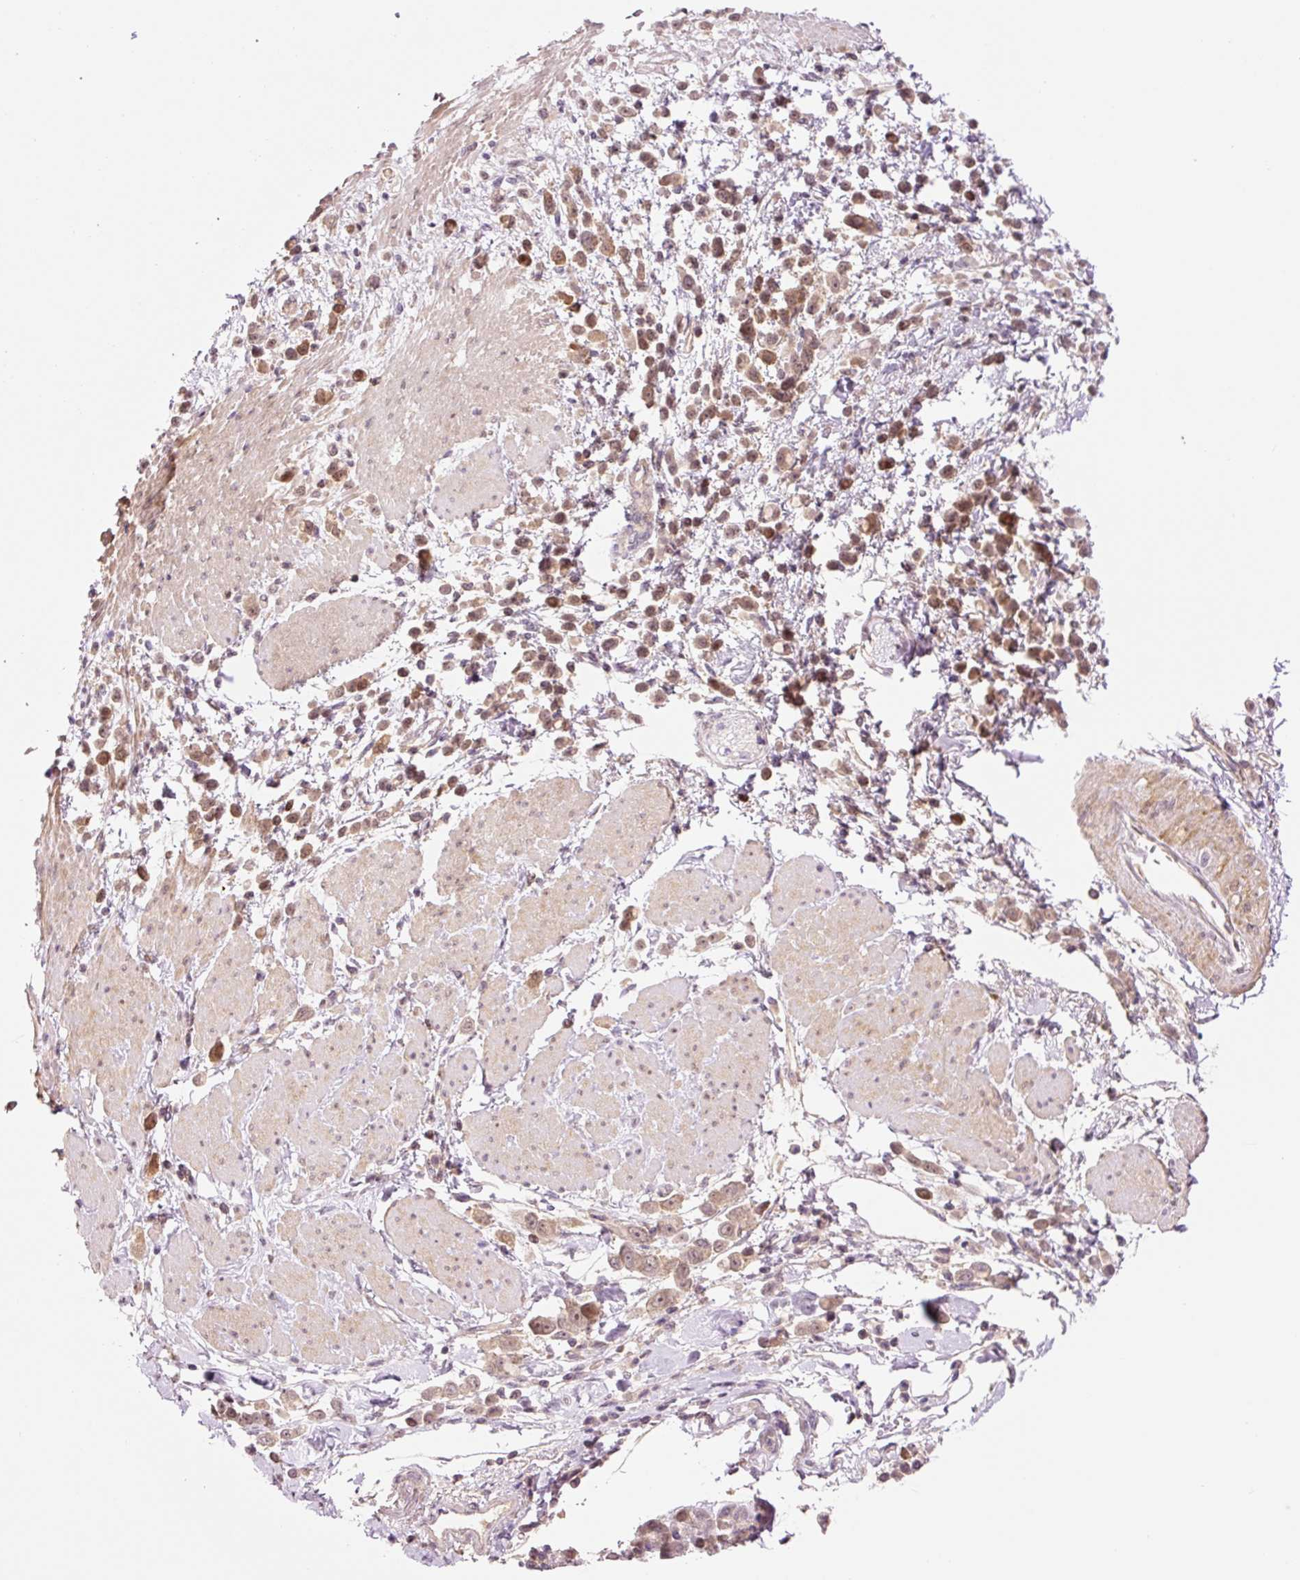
{"staining": {"intensity": "moderate", "quantity": ">75%", "location": "cytoplasmic/membranous,nuclear"}, "tissue": "pancreatic cancer", "cell_type": "Tumor cells", "image_type": "cancer", "snomed": [{"axis": "morphology", "description": "Normal tissue, NOS"}, {"axis": "morphology", "description": "Adenocarcinoma, NOS"}, {"axis": "topography", "description": "Pancreas"}], "caption": "Brown immunohistochemical staining in pancreatic adenocarcinoma demonstrates moderate cytoplasmic/membranous and nuclear expression in approximately >75% of tumor cells.", "gene": "DPPA4", "patient": {"sex": "female", "age": 64}}